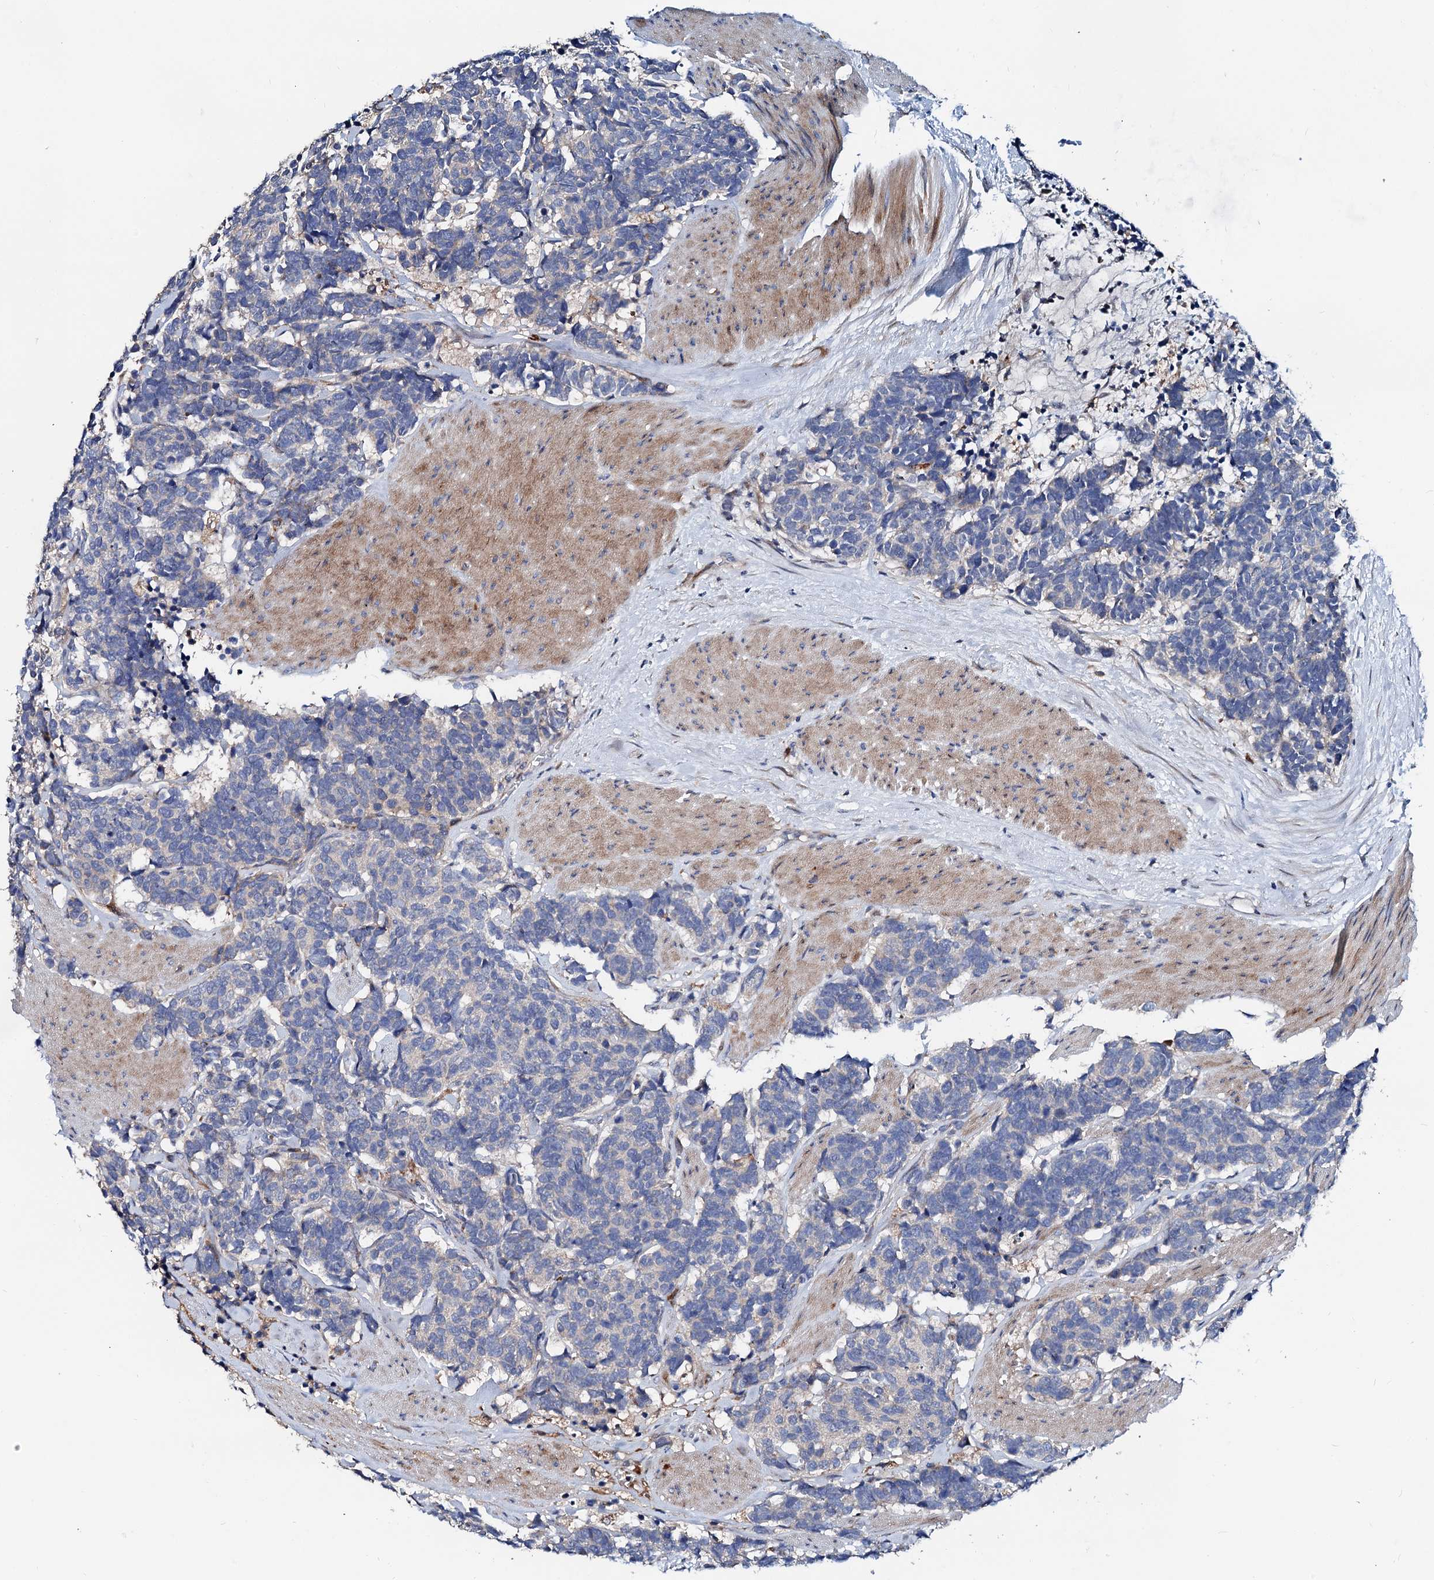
{"staining": {"intensity": "negative", "quantity": "none", "location": "none"}, "tissue": "carcinoid", "cell_type": "Tumor cells", "image_type": "cancer", "snomed": [{"axis": "morphology", "description": "Carcinoma, NOS"}, {"axis": "morphology", "description": "Carcinoid, malignant, NOS"}, {"axis": "topography", "description": "Urinary bladder"}], "caption": "This photomicrograph is of carcinoid stained with IHC to label a protein in brown with the nuclei are counter-stained blue. There is no staining in tumor cells.", "gene": "SLC10A7", "patient": {"sex": "male", "age": 57}}